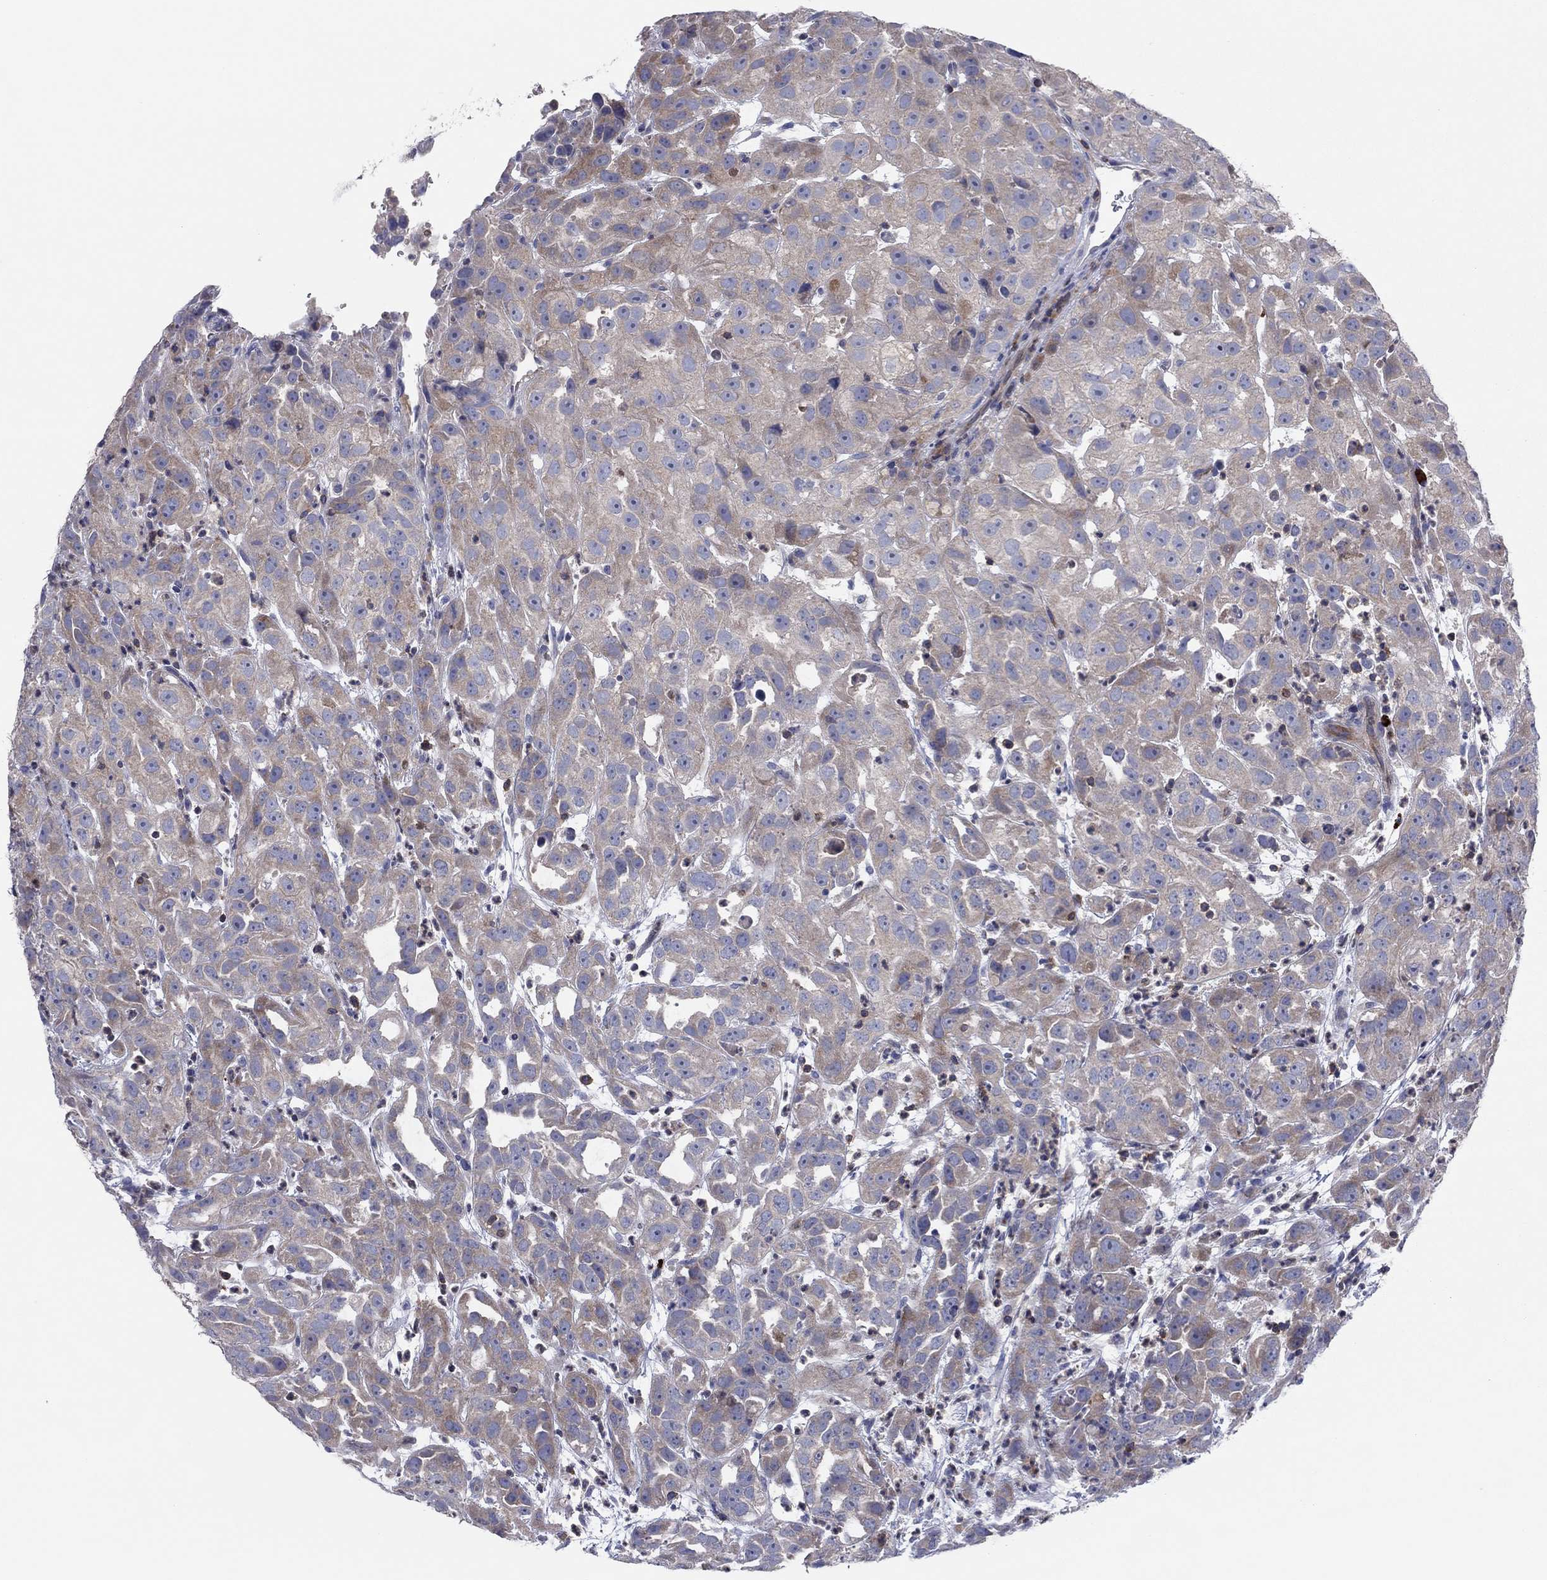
{"staining": {"intensity": "moderate", "quantity": "<25%", "location": "cytoplasmic/membranous"}, "tissue": "urothelial cancer", "cell_type": "Tumor cells", "image_type": "cancer", "snomed": [{"axis": "morphology", "description": "Urothelial carcinoma, High grade"}, {"axis": "topography", "description": "Urinary bladder"}], "caption": "Tumor cells demonstrate low levels of moderate cytoplasmic/membranous expression in about <25% of cells in urothelial carcinoma (high-grade). The protein of interest is shown in brown color, while the nuclei are stained blue.", "gene": "PVR", "patient": {"sex": "female", "age": 41}}